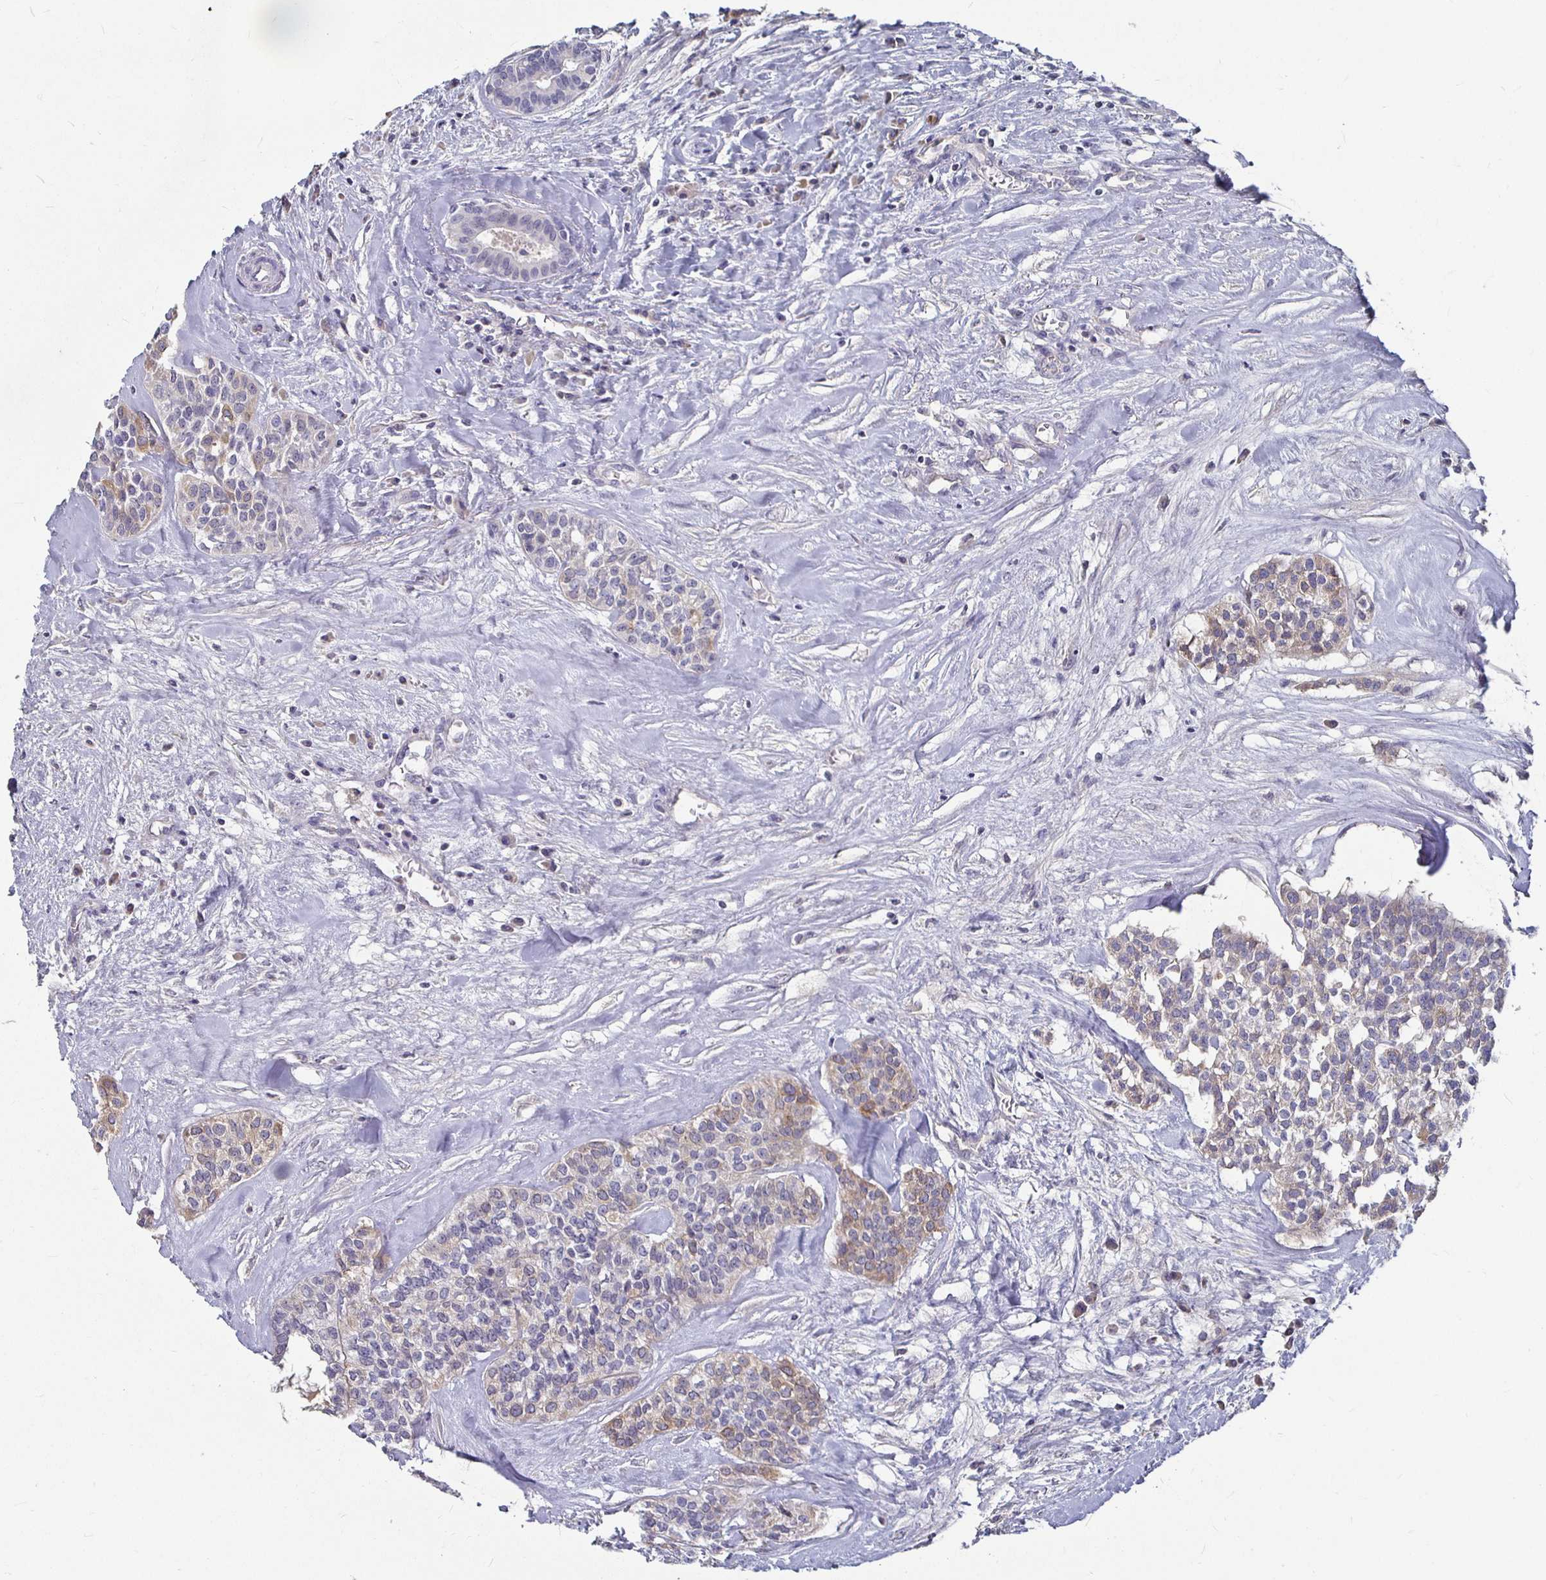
{"staining": {"intensity": "weak", "quantity": "25%-75%", "location": "cytoplasmic/membranous"}, "tissue": "head and neck cancer", "cell_type": "Tumor cells", "image_type": "cancer", "snomed": [{"axis": "morphology", "description": "Adenocarcinoma, NOS"}, {"axis": "topography", "description": "Head-Neck"}], "caption": "Tumor cells exhibit weak cytoplasmic/membranous positivity in about 25%-75% of cells in head and neck cancer. (IHC, brightfield microscopy, high magnification).", "gene": "RNF144B", "patient": {"sex": "male", "age": 81}}